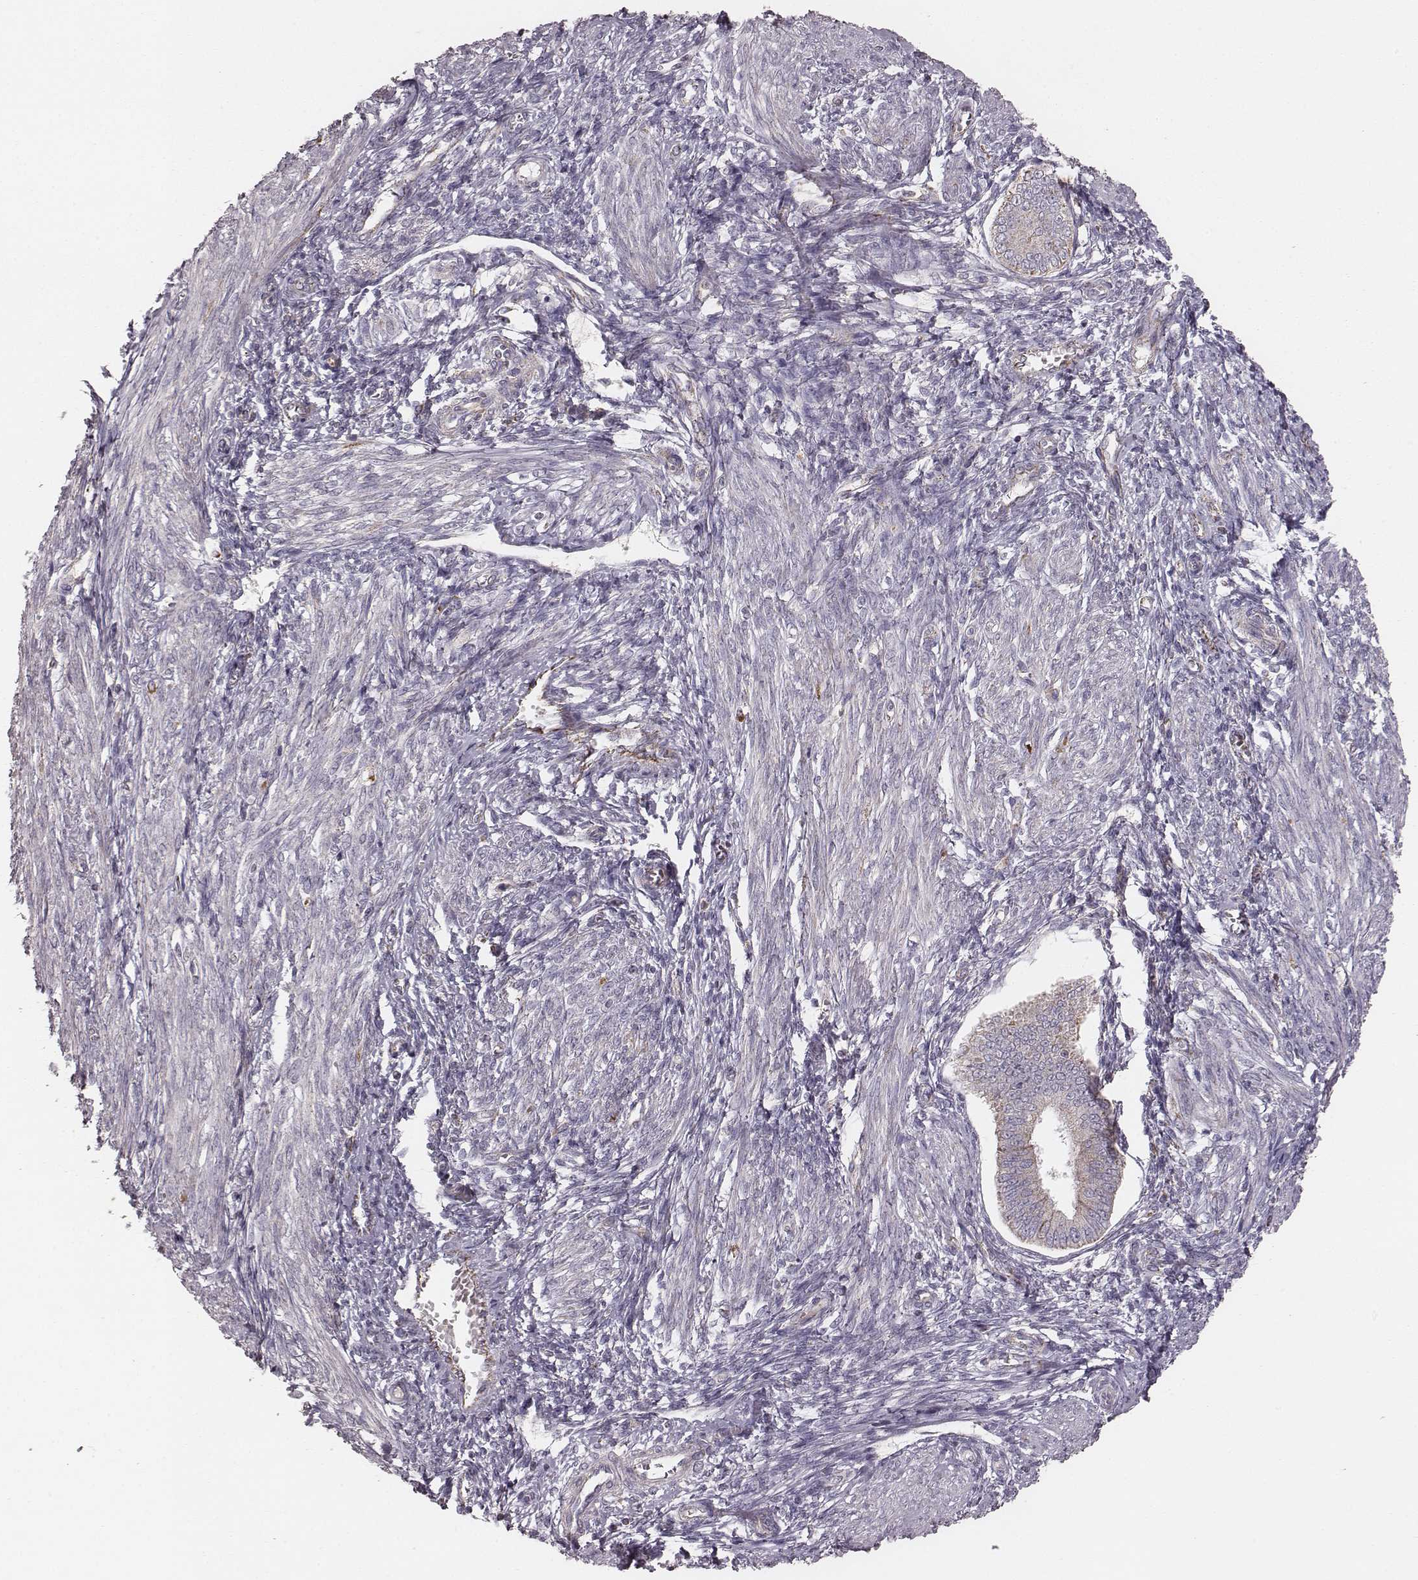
{"staining": {"intensity": "strong", "quantity": "25%-75%", "location": "cytoplasmic/membranous"}, "tissue": "endometrium", "cell_type": "Cells in endometrial stroma", "image_type": "normal", "snomed": [{"axis": "morphology", "description": "Normal tissue, NOS"}, {"axis": "topography", "description": "Endometrium"}], "caption": "Approximately 25%-75% of cells in endometrial stroma in unremarkable human endometrium display strong cytoplasmic/membranous protein positivity as visualized by brown immunohistochemical staining.", "gene": "TUFM", "patient": {"sex": "female", "age": 42}}